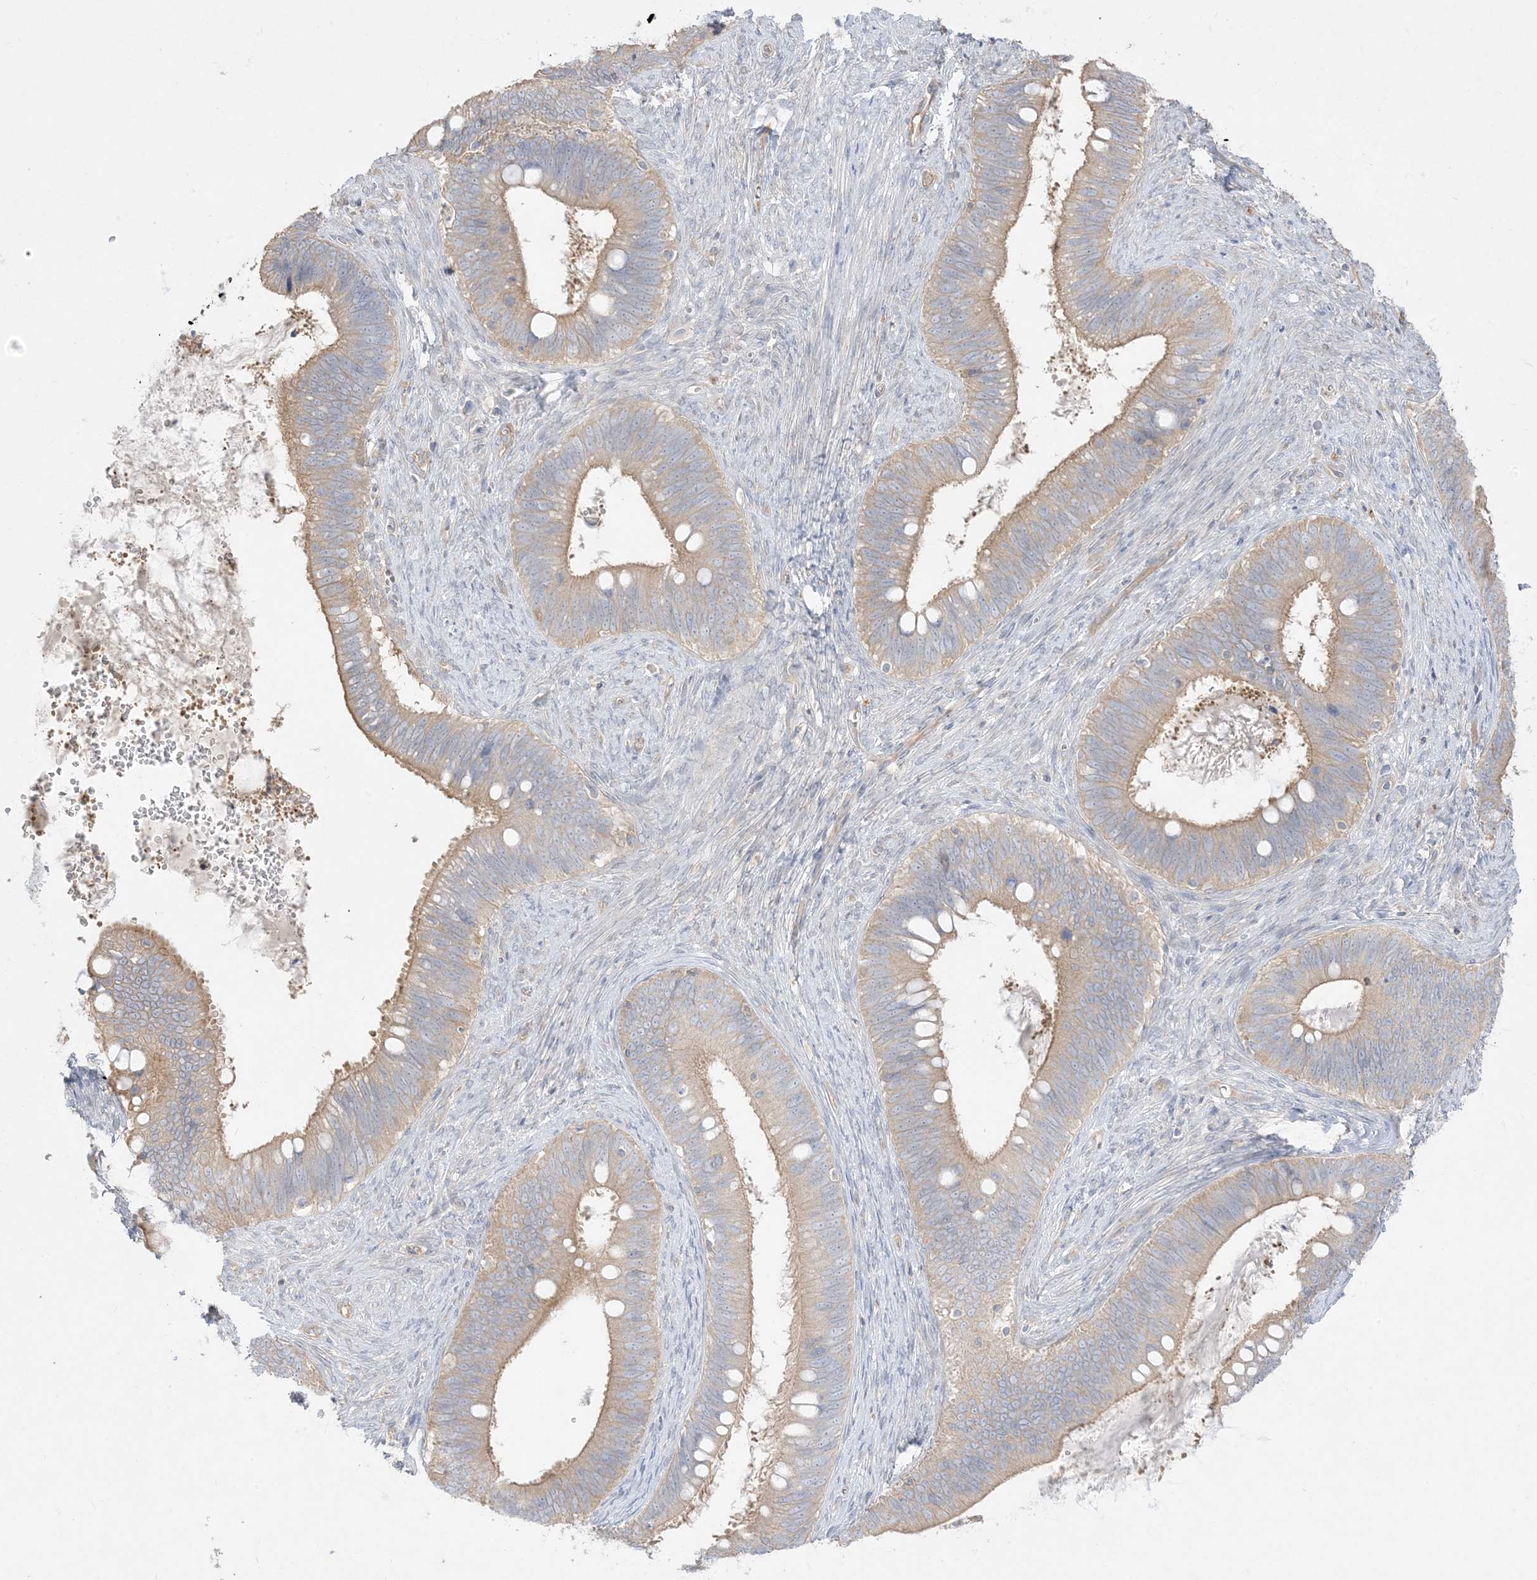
{"staining": {"intensity": "moderate", "quantity": "25%-75%", "location": "cytoplasmic/membranous"}, "tissue": "cervical cancer", "cell_type": "Tumor cells", "image_type": "cancer", "snomed": [{"axis": "morphology", "description": "Adenocarcinoma, NOS"}, {"axis": "topography", "description": "Cervix"}], "caption": "This is an image of immunohistochemistry (IHC) staining of cervical adenocarcinoma, which shows moderate staining in the cytoplasmic/membranous of tumor cells.", "gene": "ARHGEF9", "patient": {"sex": "female", "age": 42}}